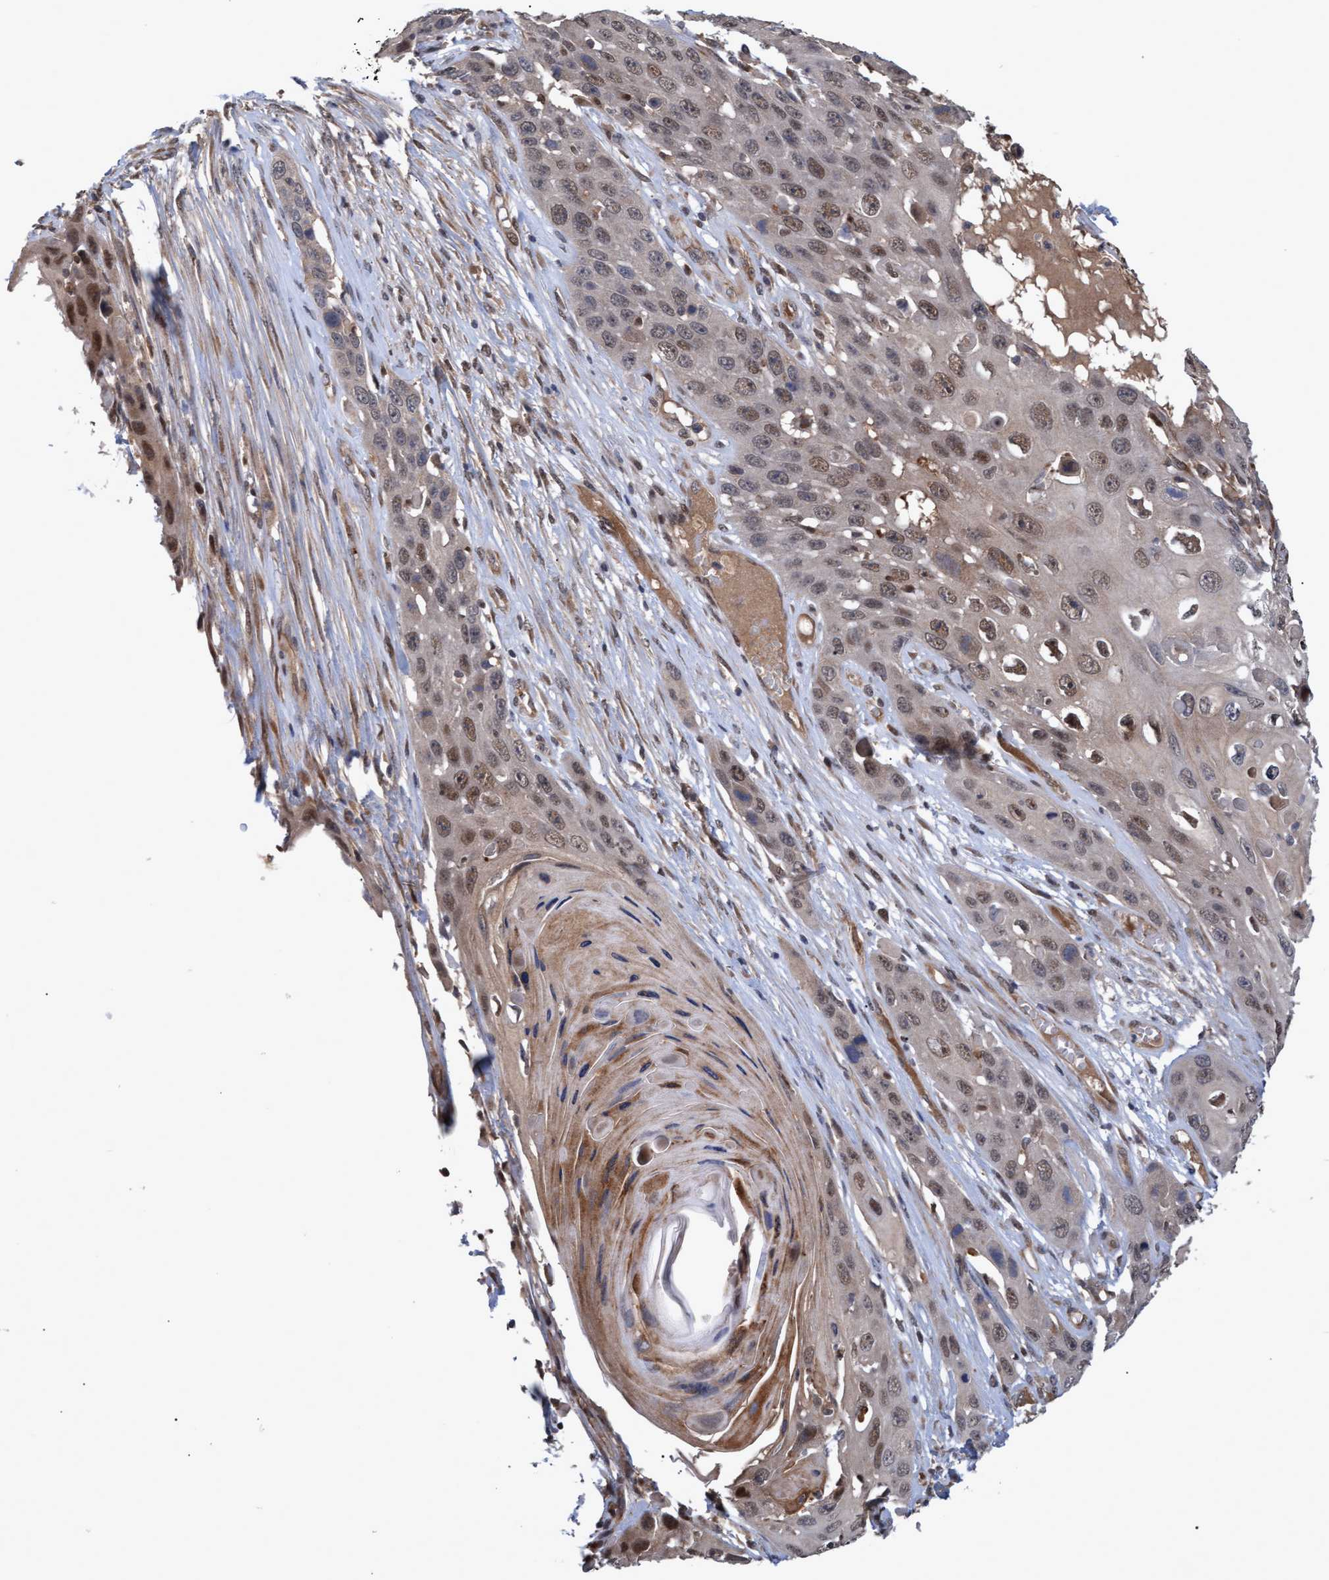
{"staining": {"intensity": "moderate", "quantity": "25%-75%", "location": "cytoplasmic/membranous,nuclear"}, "tissue": "skin cancer", "cell_type": "Tumor cells", "image_type": "cancer", "snomed": [{"axis": "morphology", "description": "Squamous cell carcinoma, NOS"}, {"axis": "topography", "description": "Skin"}], "caption": "About 25%-75% of tumor cells in human squamous cell carcinoma (skin) display moderate cytoplasmic/membranous and nuclear protein positivity as visualized by brown immunohistochemical staining.", "gene": "PSMB6", "patient": {"sex": "male", "age": 55}}